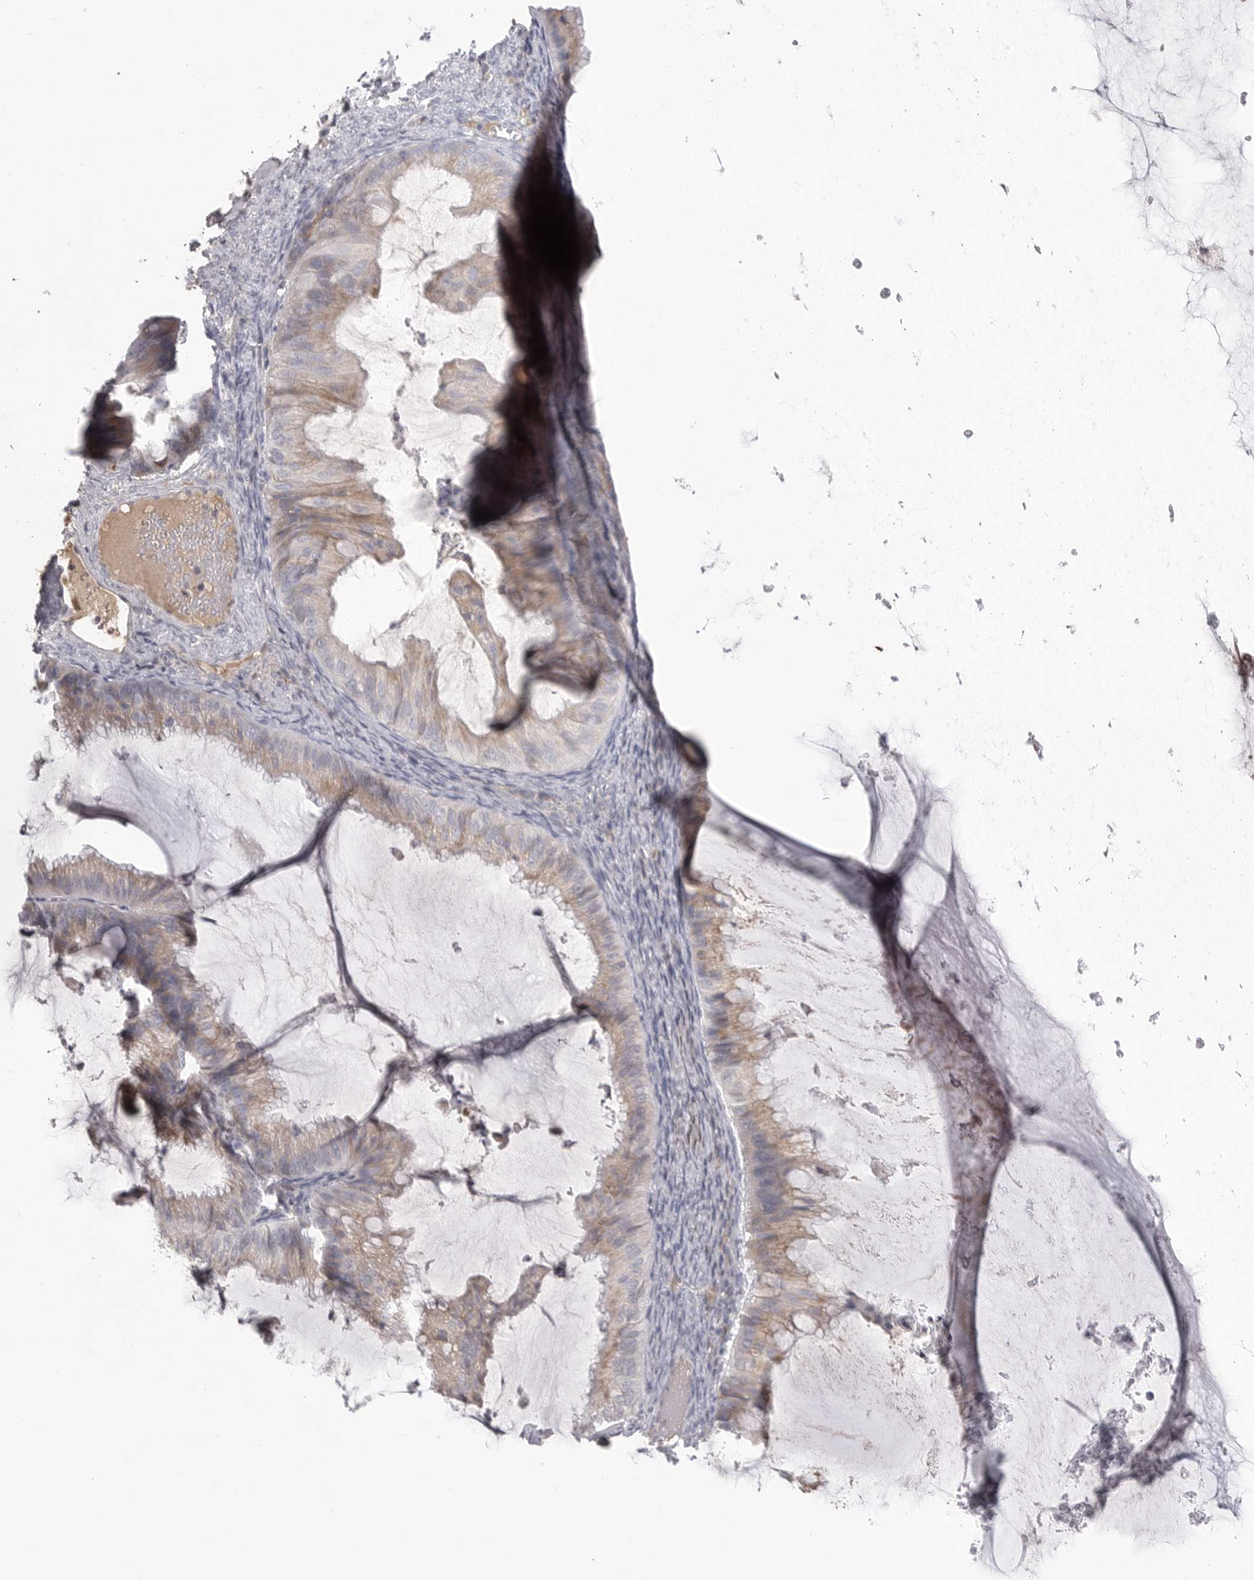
{"staining": {"intensity": "weak", "quantity": ">75%", "location": "cytoplasmic/membranous"}, "tissue": "ovarian cancer", "cell_type": "Tumor cells", "image_type": "cancer", "snomed": [{"axis": "morphology", "description": "Cystadenocarcinoma, mucinous, NOS"}, {"axis": "topography", "description": "Ovary"}], "caption": "Immunohistochemistry (IHC) image of mucinous cystadenocarcinoma (ovarian) stained for a protein (brown), which shows low levels of weak cytoplasmic/membranous expression in about >75% of tumor cells.", "gene": "FKBP2", "patient": {"sex": "female", "age": 61}}